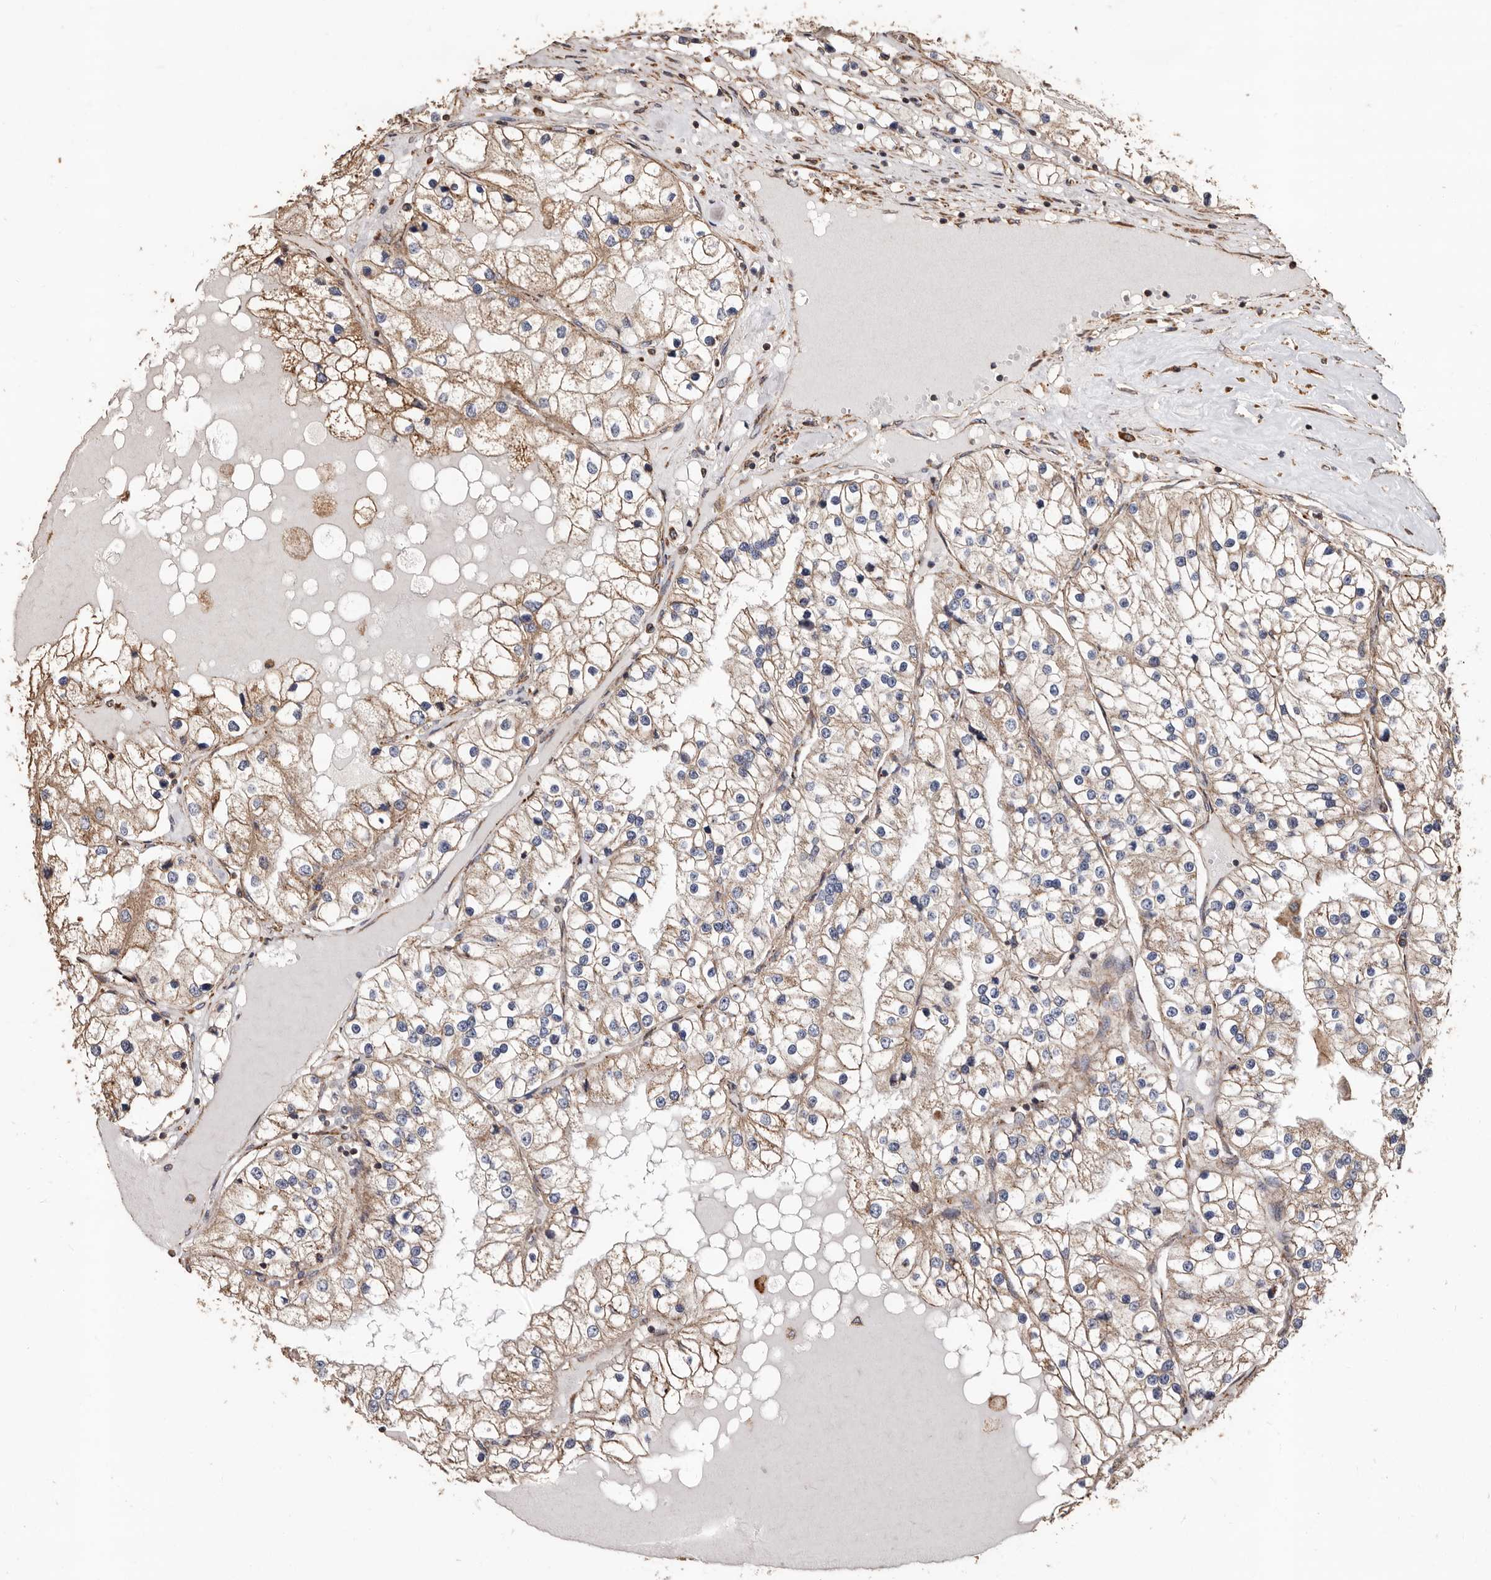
{"staining": {"intensity": "moderate", "quantity": ">75%", "location": "cytoplasmic/membranous"}, "tissue": "renal cancer", "cell_type": "Tumor cells", "image_type": "cancer", "snomed": [{"axis": "morphology", "description": "Adenocarcinoma, NOS"}, {"axis": "topography", "description": "Kidney"}], "caption": "There is medium levels of moderate cytoplasmic/membranous staining in tumor cells of adenocarcinoma (renal), as demonstrated by immunohistochemical staining (brown color).", "gene": "OSGIN2", "patient": {"sex": "male", "age": 68}}